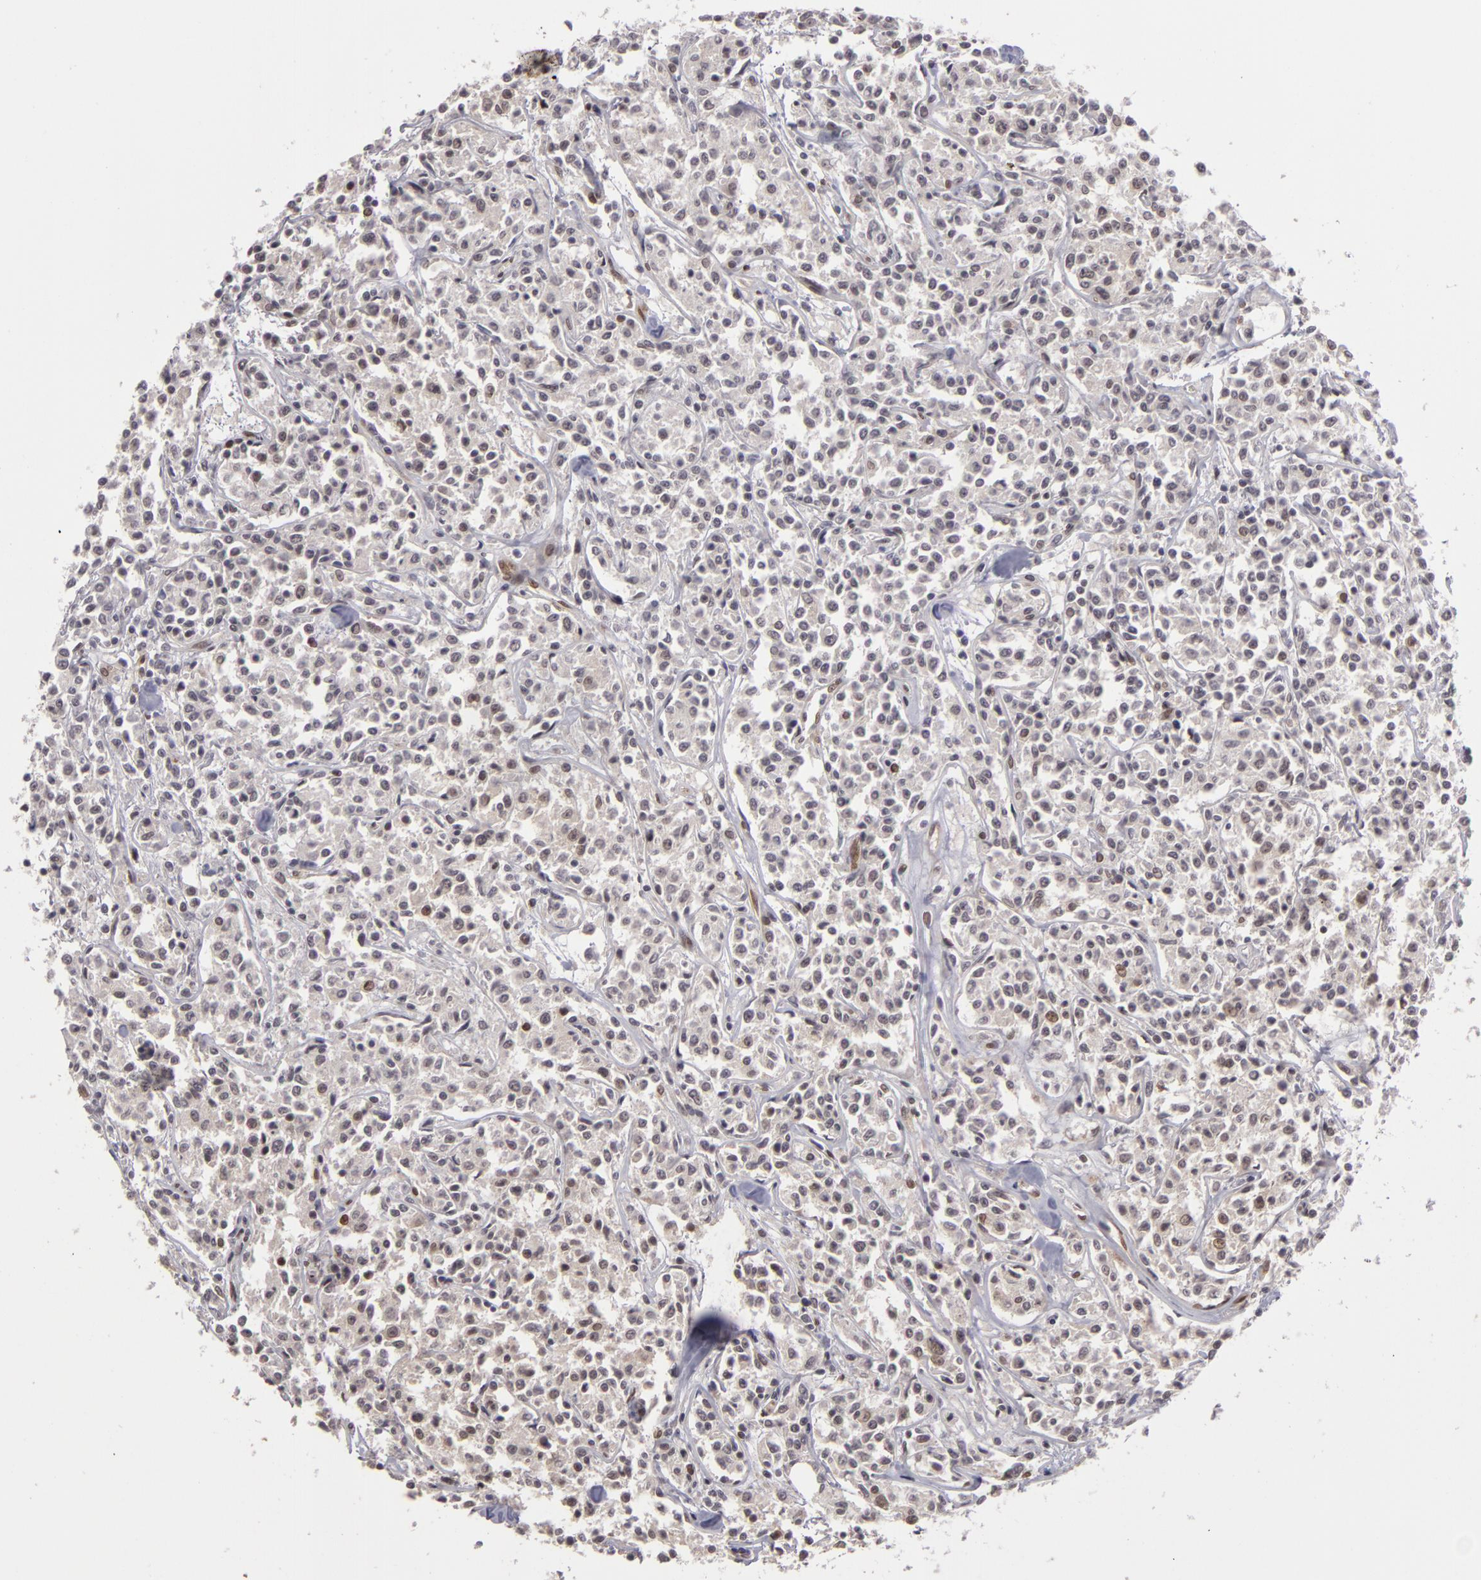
{"staining": {"intensity": "moderate", "quantity": "<25%", "location": "nuclear"}, "tissue": "lymphoma", "cell_type": "Tumor cells", "image_type": "cancer", "snomed": [{"axis": "morphology", "description": "Malignant lymphoma, non-Hodgkin's type, Low grade"}, {"axis": "topography", "description": "Small intestine"}], "caption": "High-magnification brightfield microscopy of lymphoma stained with DAB (brown) and counterstained with hematoxylin (blue). tumor cells exhibit moderate nuclear expression is identified in approximately<25% of cells.", "gene": "ZNF133", "patient": {"sex": "female", "age": 59}}